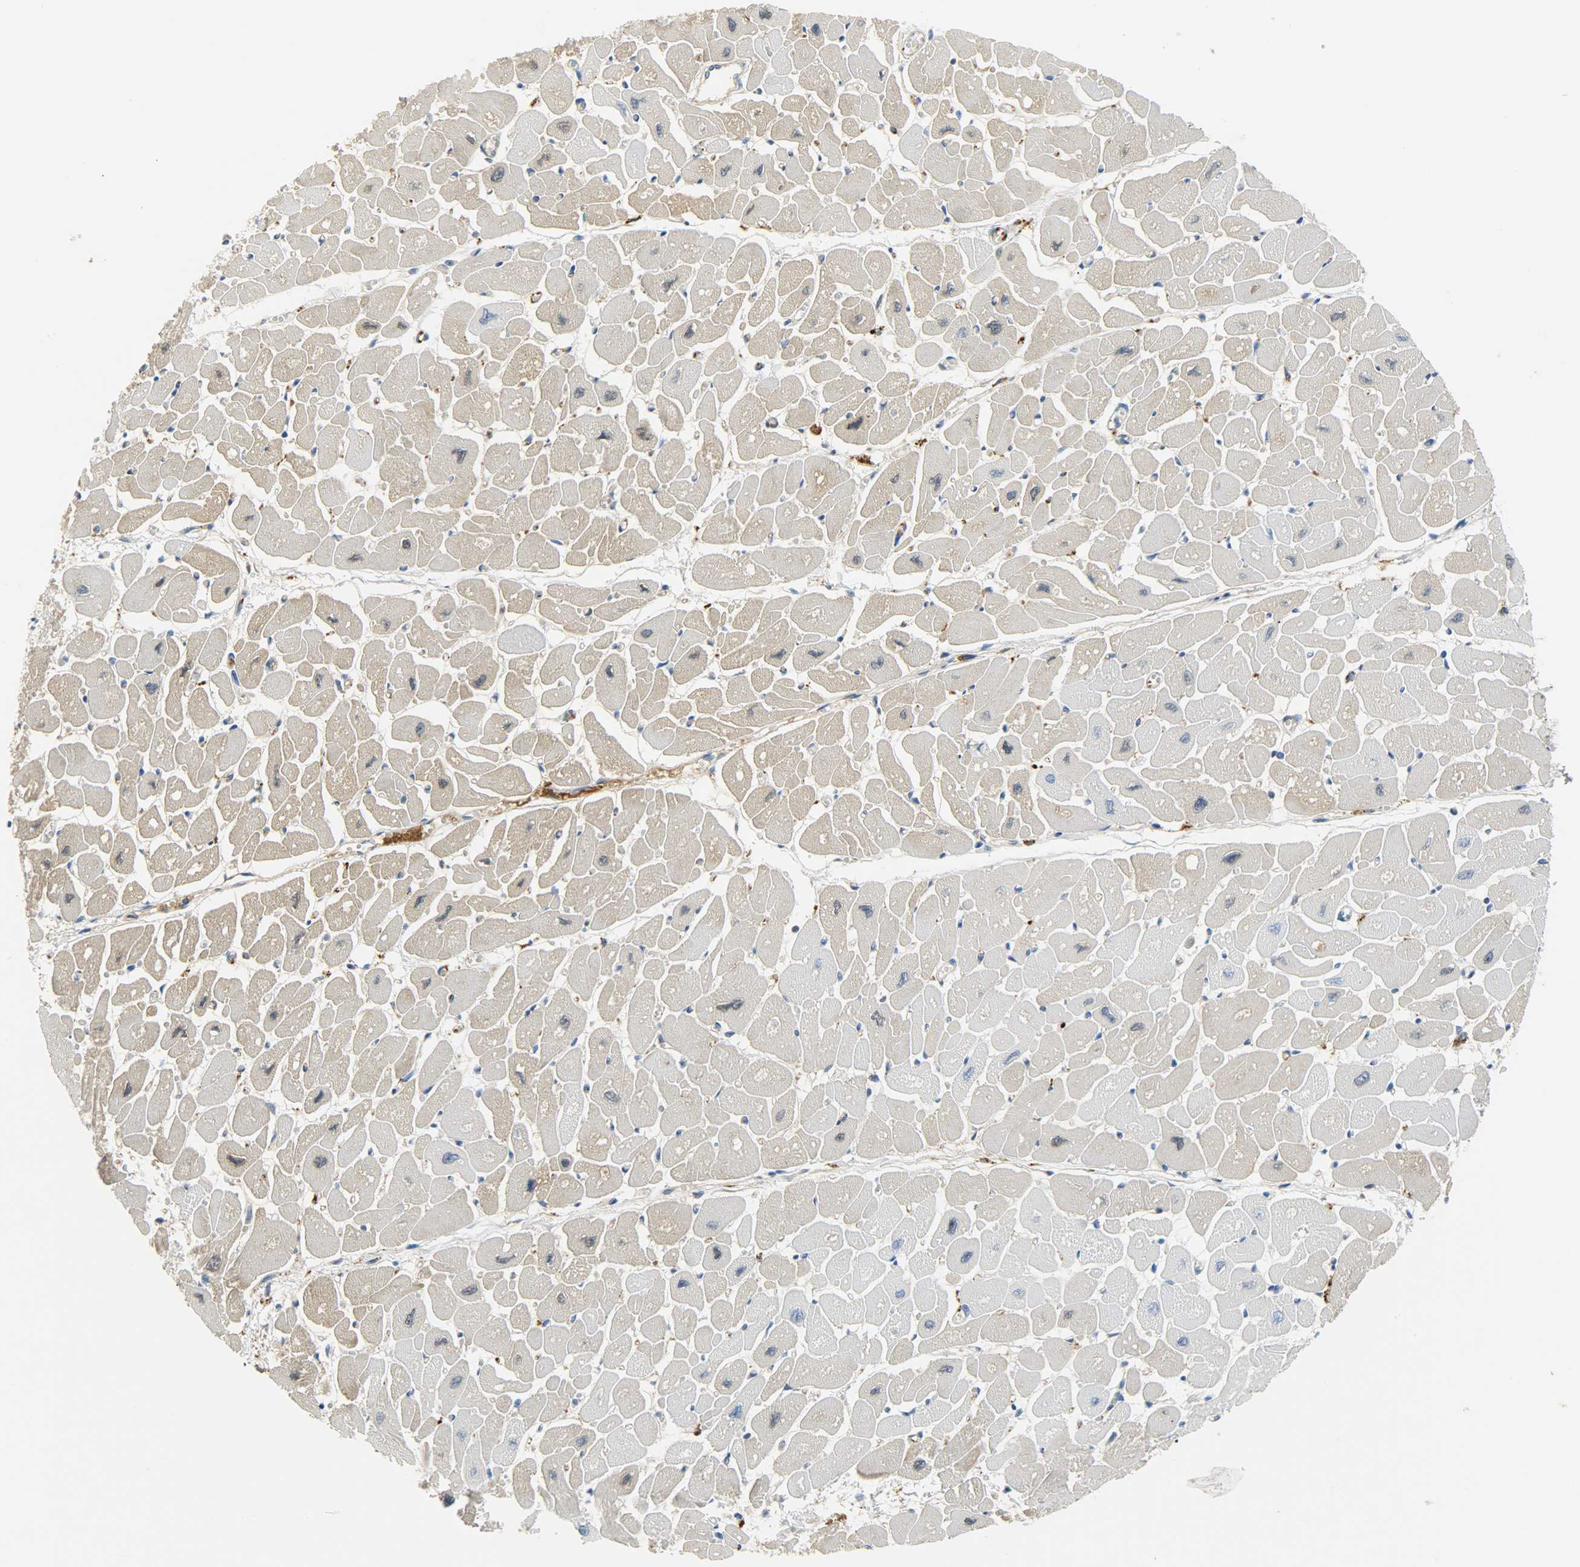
{"staining": {"intensity": "negative", "quantity": "none", "location": "none"}, "tissue": "heart muscle", "cell_type": "Cardiomyocytes", "image_type": "normal", "snomed": [{"axis": "morphology", "description": "Normal tissue, NOS"}, {"axis": "topography", "description": "Heart"}], "caption": "Immunohistochemistry image of normal heart muscle stained for a protein (brown), which reveals no staining in cardiomyocytes. (Brightfield microscopy of DAB immunohistochemistry (IHC) at high magnification).", "gene": "CRP", "patient": {"sex": "female", "age": 54}}